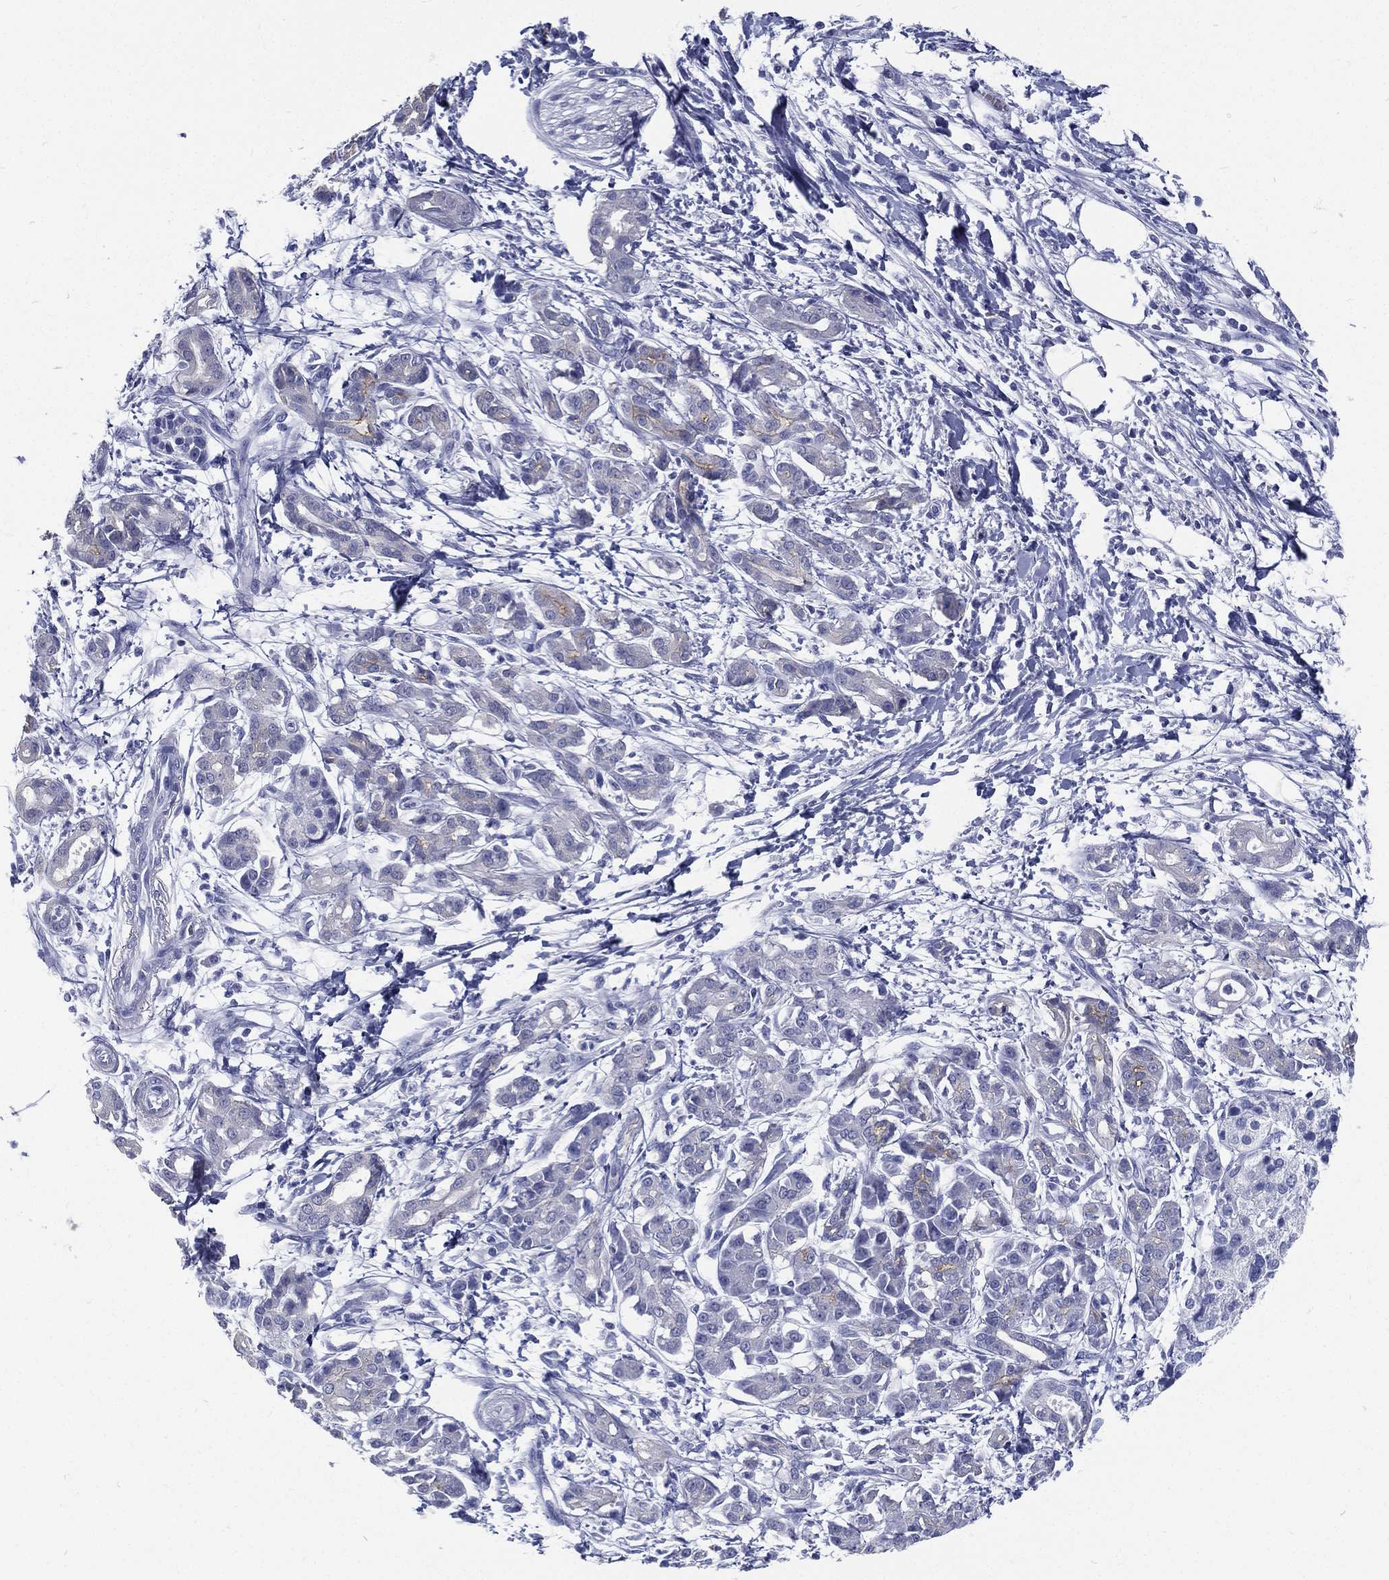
{"staining": {"intensity": "moderate", "quantity": "<25%", "location": "cytoplasmic/membranous"}, "tissue": "pancreatic cancer", "cell_type": "Tumor cells", "image_type": "cancer", "snomed": [{"axis": "morphology", "description": "Adenocarcinoma, NOS"}, {"axis": "topography", "description": "Pancreas"}], "caption": "High-power microscopy captured an immunohistochemistry photomicrograph of pancreatic cancer (adenocarcinoma), revealing moderate cytoplasmic/membranous expression in approximately <25% of tumor cells.", "gene": "RSPH4A", "patient": {"sex": "male", "age": 72}}